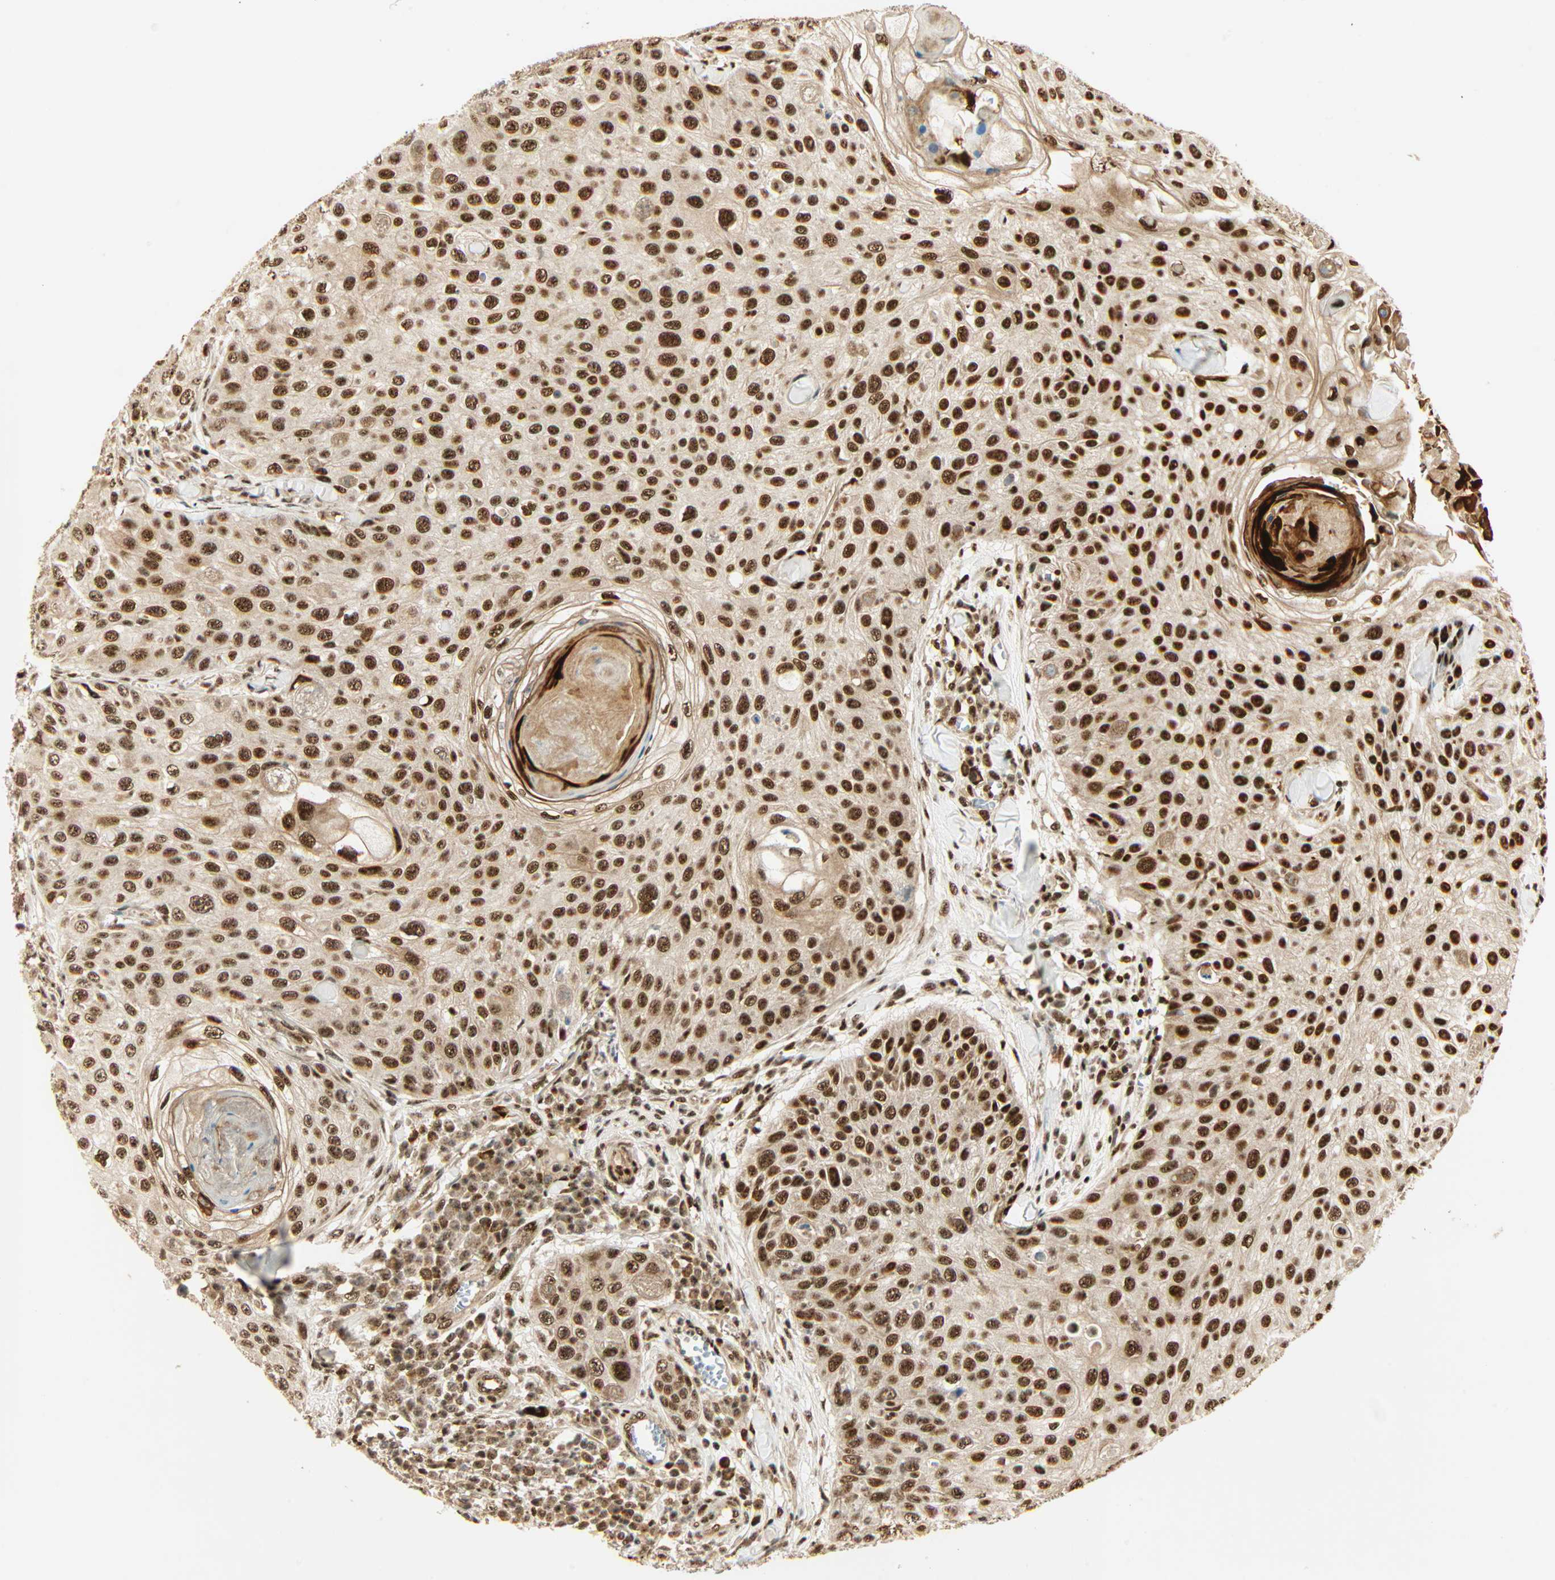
{"staining": {"intensity": "strong", "quantity": ">75%", "location": "nuclear"}, "tissue": "skin cancer", "cell_type": "Tumor cells", "image_type": "cancer", "snomed": [{"axis": "morphology", "description": "Squamous cell carcinoma, NOS"}, {"axis": "topography", "description": "Skin"}], "caption": "A histopathology image of squamous cell carcinoma (skin) stained for a protein shows strong nuclear brown staining in tumor cells.", "gene": "PNPLA6", "patient": {"sex": "male", "age": 86}}